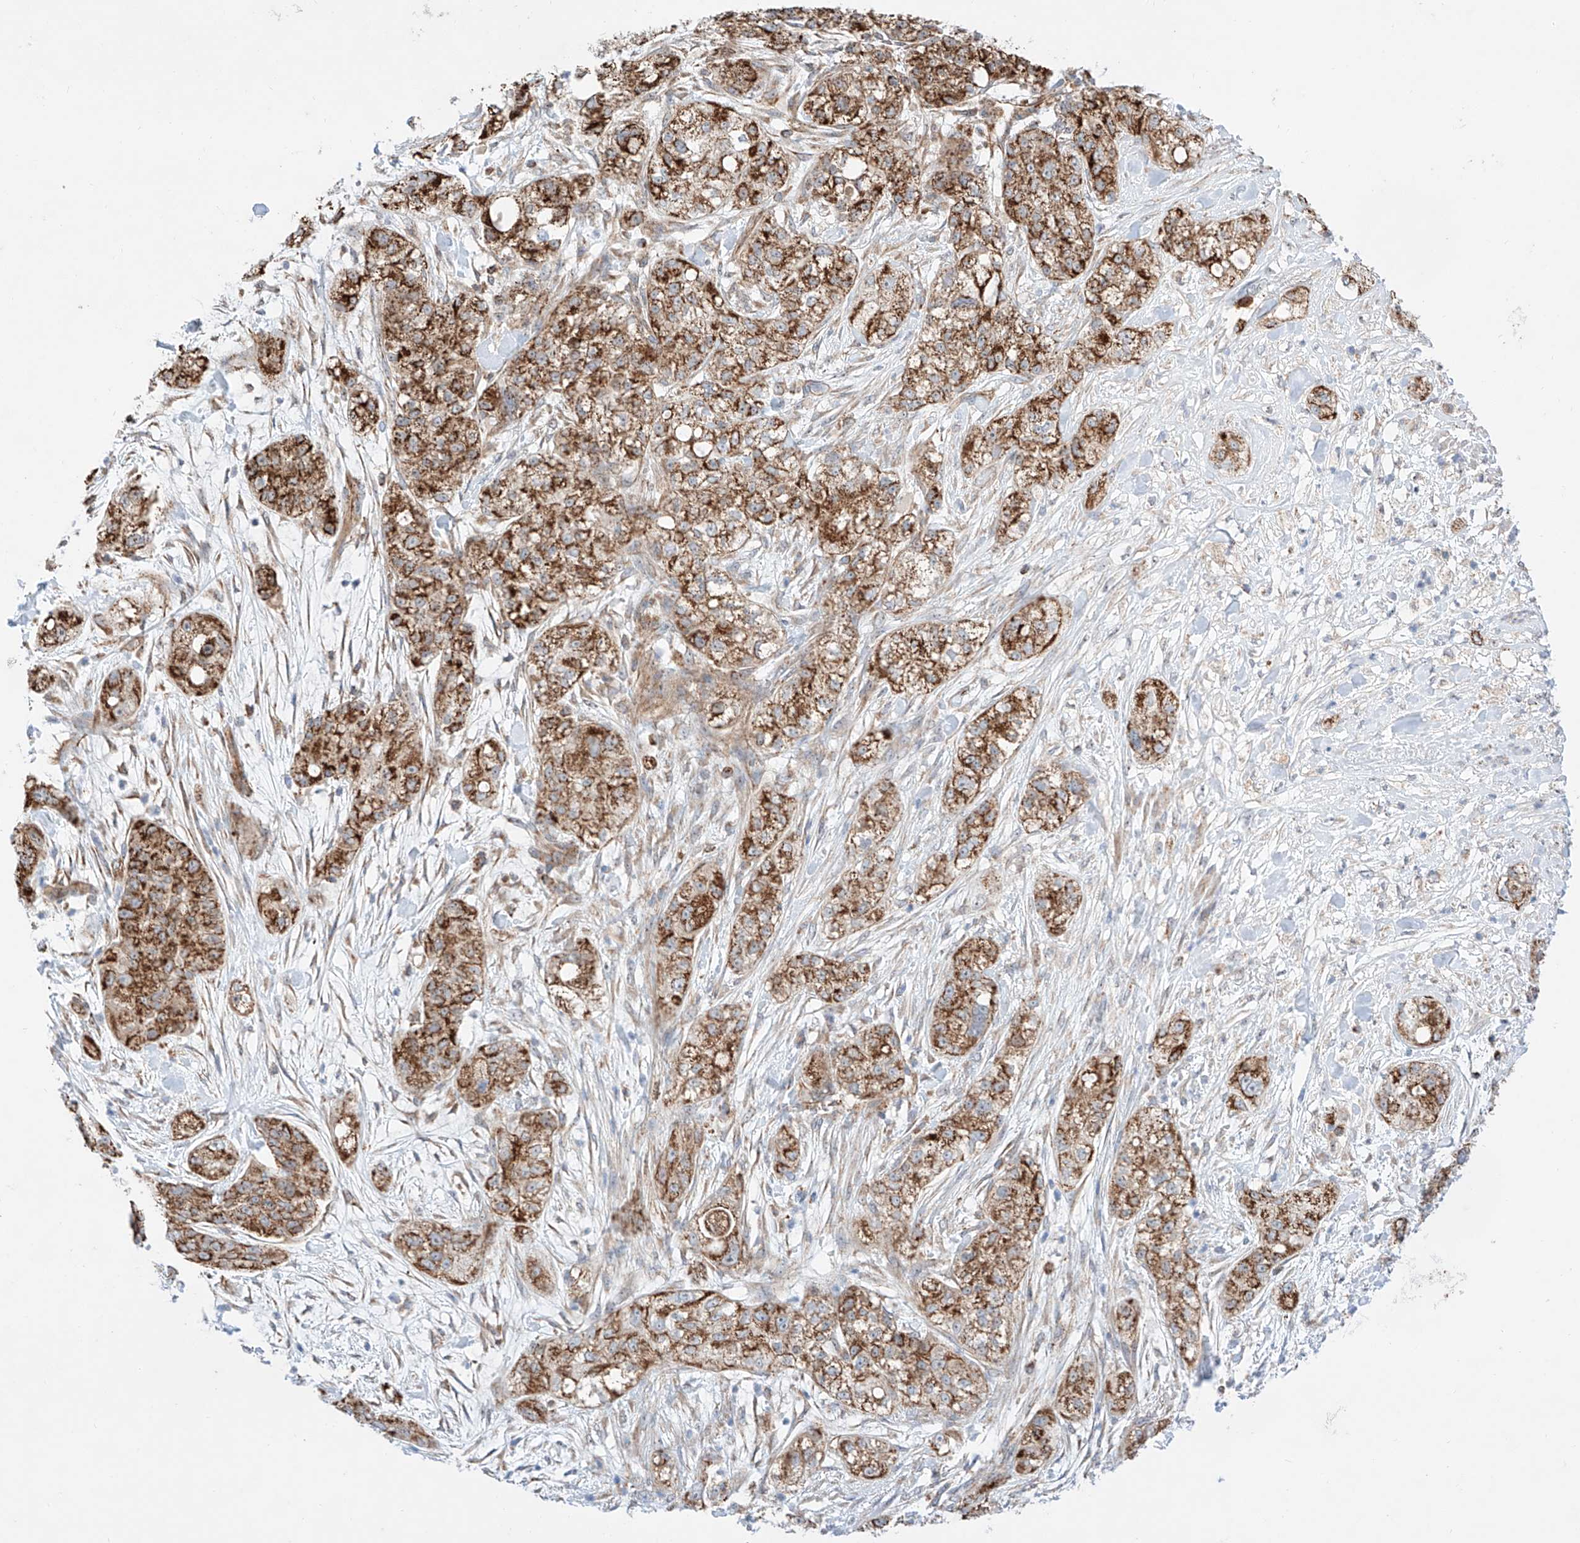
{"staining": {"intensity": "strong", "quantity": ">75%", "location": "cytoplasmic/membranous"}, "tissue": "pancreatic cancer", "cell_type": "Tumor cells", "image_type": "cancer", "snomed": [{"axis": "morphology", "description": "Adenocarcinoma, NOS"}, {"axis": "topography", "description": "Pancreas"}], "caption": "The image reveals immunohistochemical staining of pancreatic adenocarcinoma. There is strong cytoplasmic/membranous positivity is present in about >75% of tumor cells. Immunohistochemistry stains the protein of interest in brown and the nuclei are stained blue.", "gene": "KTI12", "patient": {"sex": "female", "age": 78}}